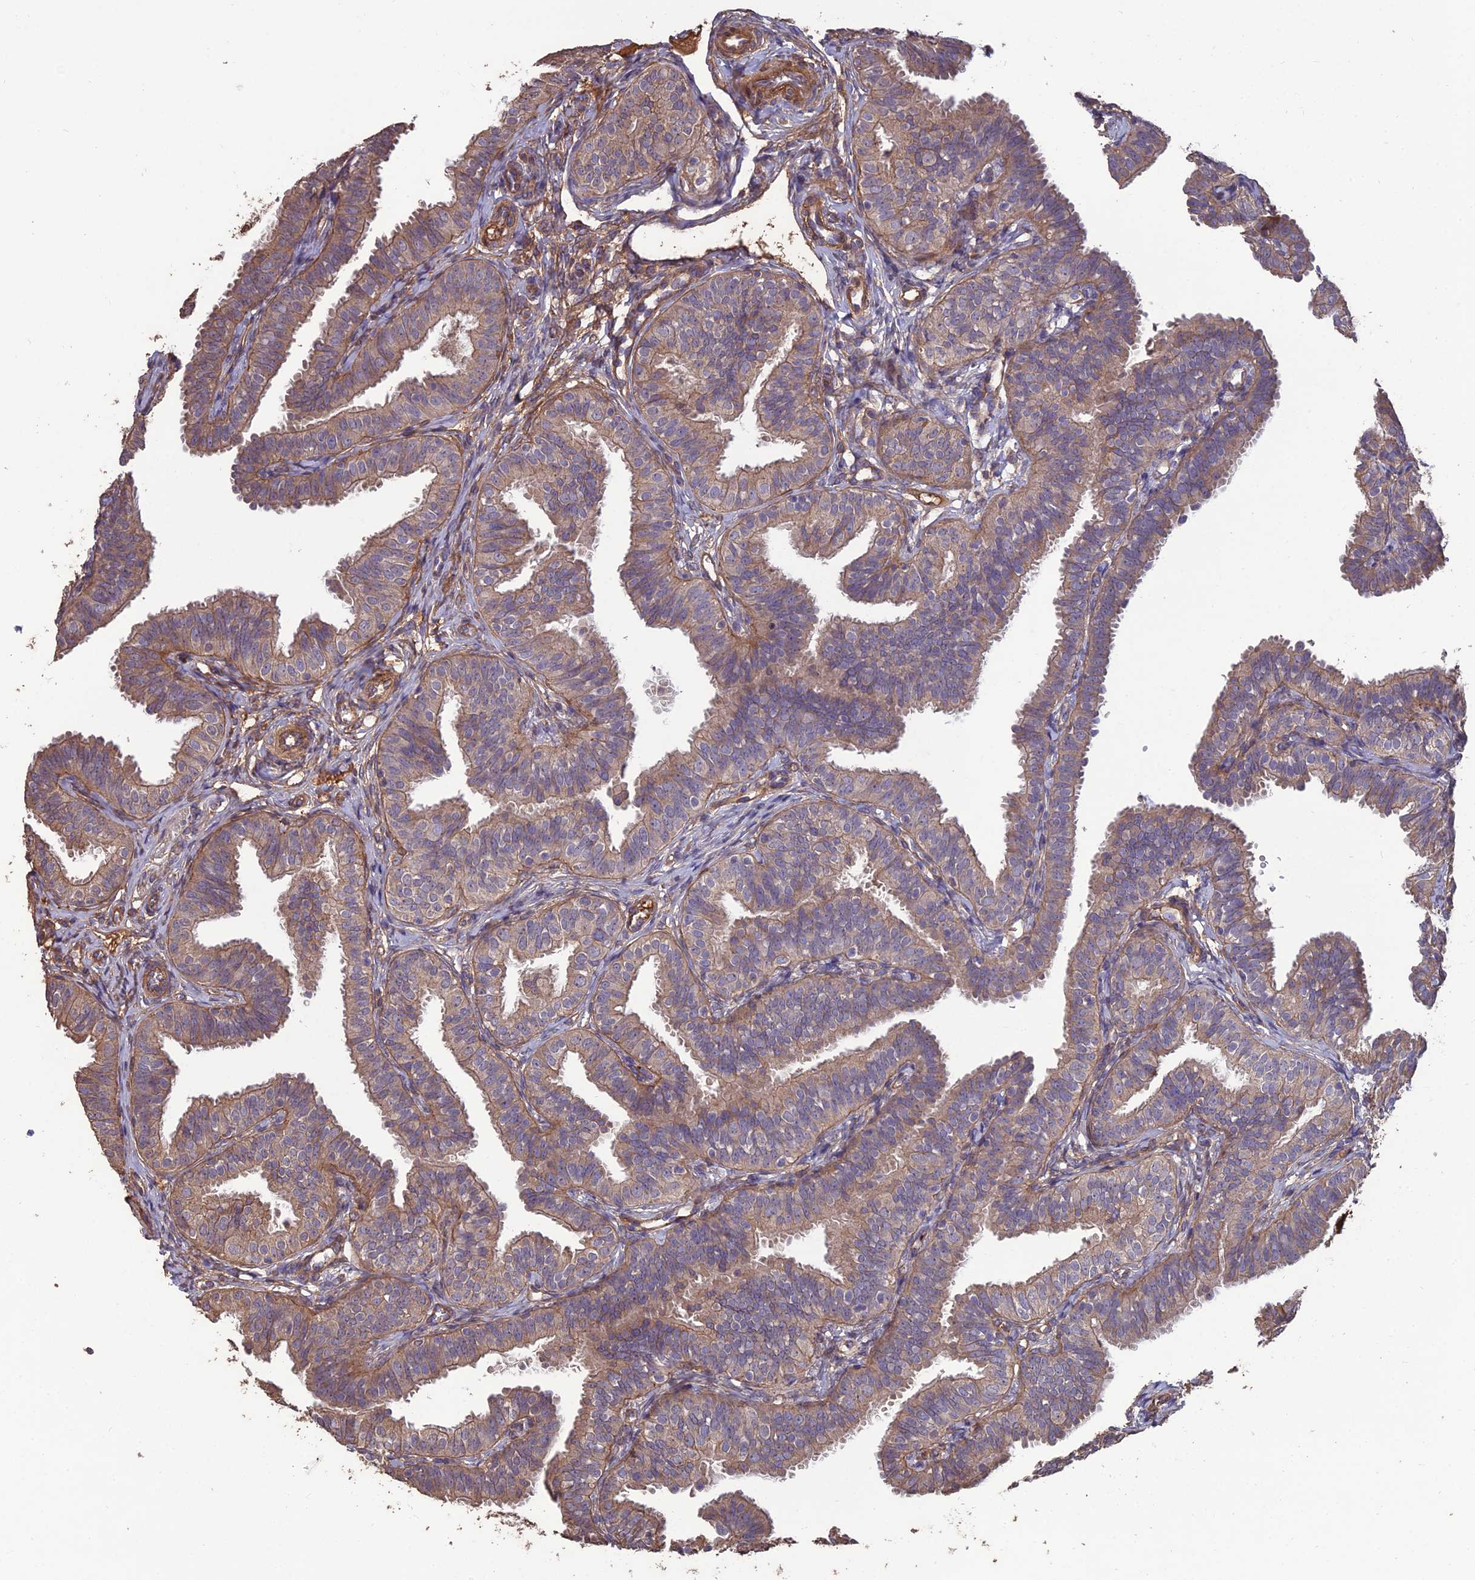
{"staining": {"intensity": "moderate", "quantity": ">75%", "location": "cytoplasmic/membranous"}, "tissue": "fallopian tube", "cell_type": "Glandular cells", "image_type": "normal", "snomed": [{"axis": "morphology", "description": "Normal tissue, NOS"}, {"axis": "topography", "description": "Fallopian tube"}], "caption": "DAB immunohistochemical staining of benign fallopian tube shows moderate cytoplasmic/membranous protein expression in about >75% of glandular cells. Immunohistochemistry stains the protein of interest in brown and the nuclei are stained blue.", "gene": "ATP6V0A2", "patient": {"sex": "female", "age": 35}}